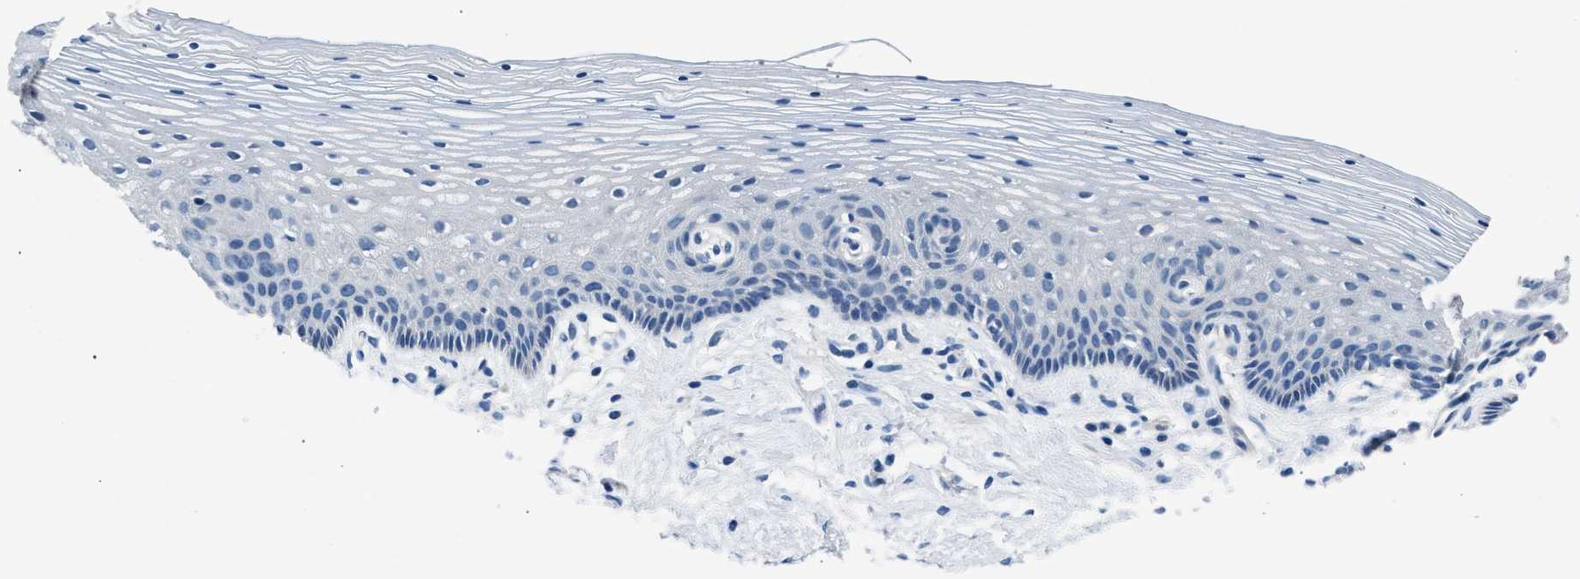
{"staining": {"intensity": "negative", "quantity": "none", "location": "none"}, "tissue": "vagina", "cell_type": "Squamous epithelial cells", "image_type": "normal", "snomed": [{"axis": "morphology", "description": "Normal tissue, NOS"}, {"axis": "topography", "description": "Vagina"}], "caption": "The micrograph exhibits no significant positivity in squamous epithelial cells of vagina.", "gene": "CDRT4", "patient": {"sex": "female", "age": 32}}